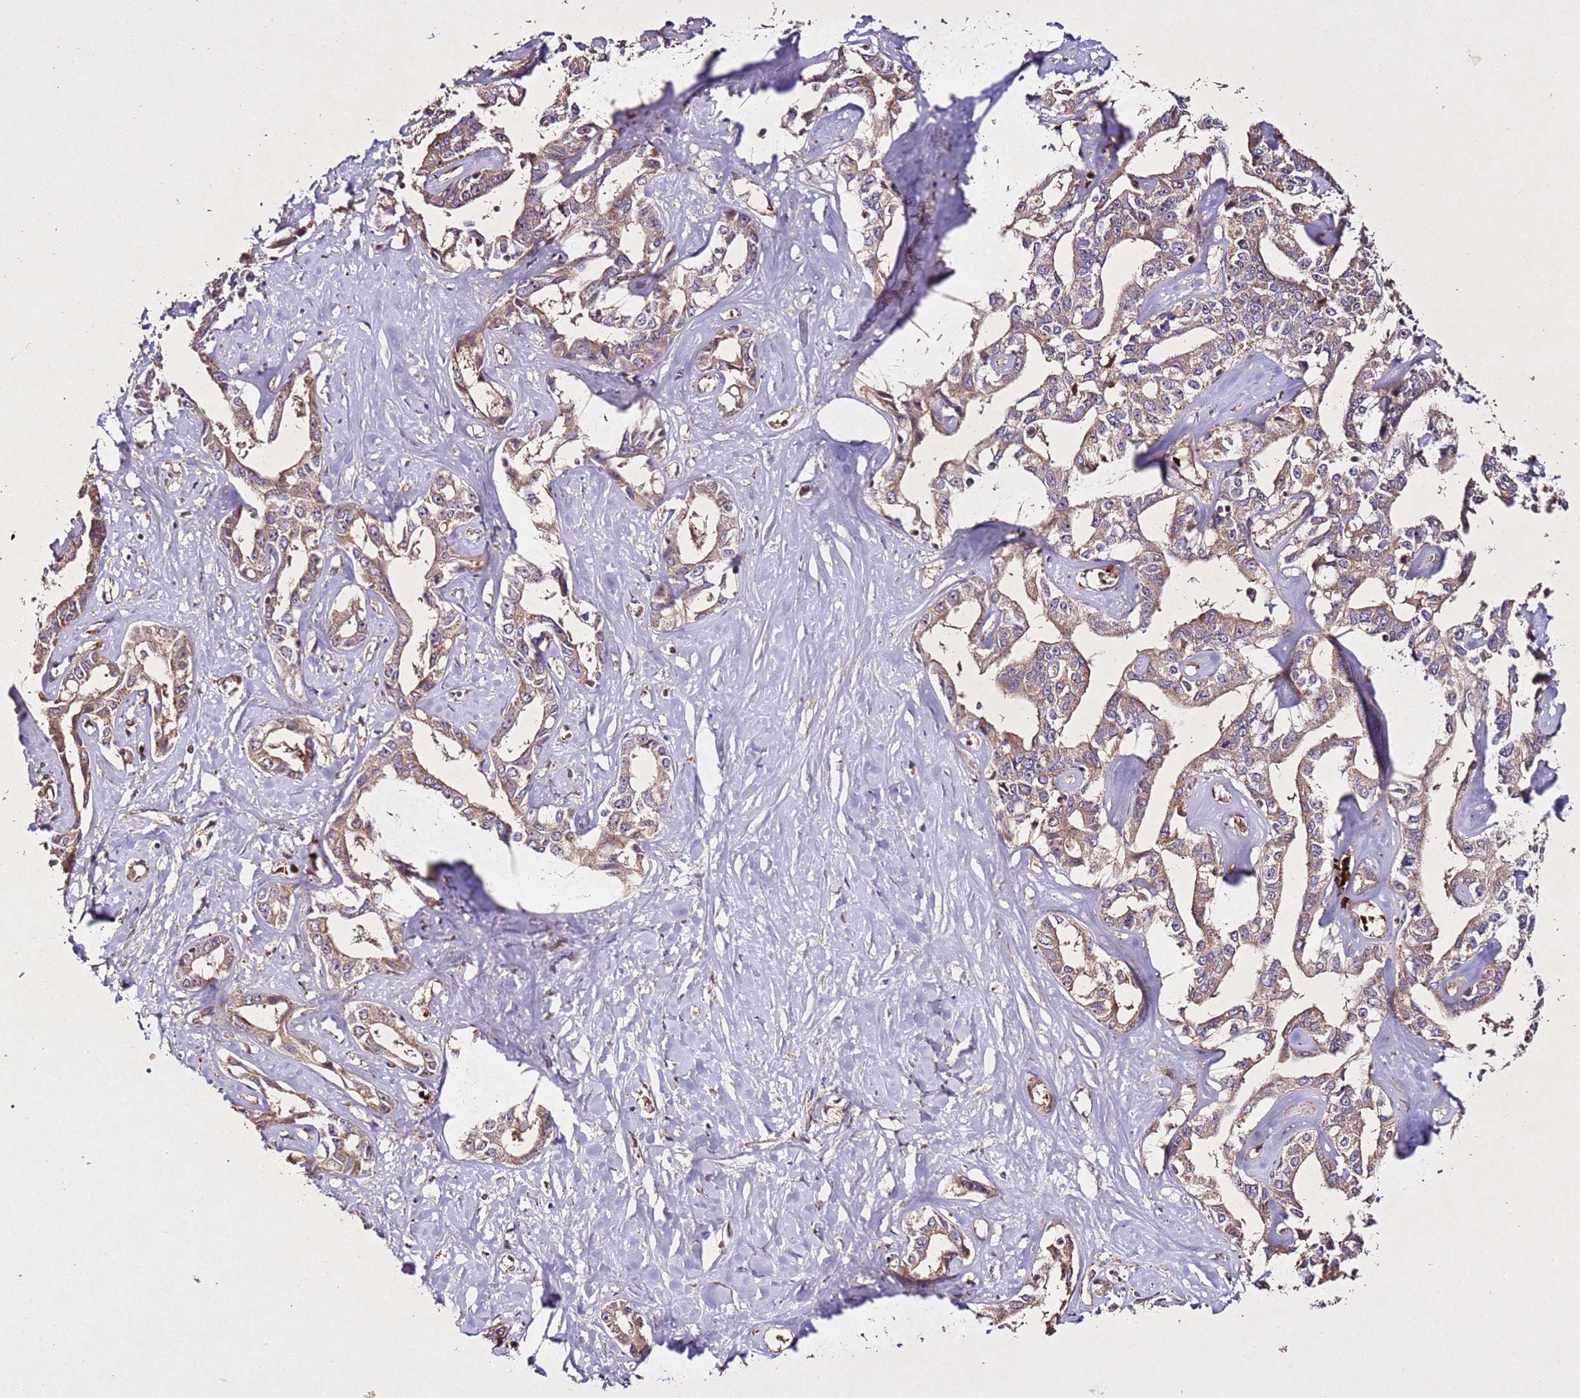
{"staining": {"intensity": "moderate", "quantity": ">75%", "location": "cytoplasmic/membranous"}, "tissue": "liver cancer", "cell_type": "Tumor cells", "image_type": "cancer", "snomed": [{"axis": "morphology", "description": "Cholangiocarcinoma"}, {"axis": "topography", "description": "Liver"}], "caption": "IHC of cholangiocarcinoma (liver) shows medium levels of moderate cytoplasmic/membranous expression in approximately >75% of tumor cells.", "gene": "PTMA", "patient": {"sex": "male", "age": 59}}